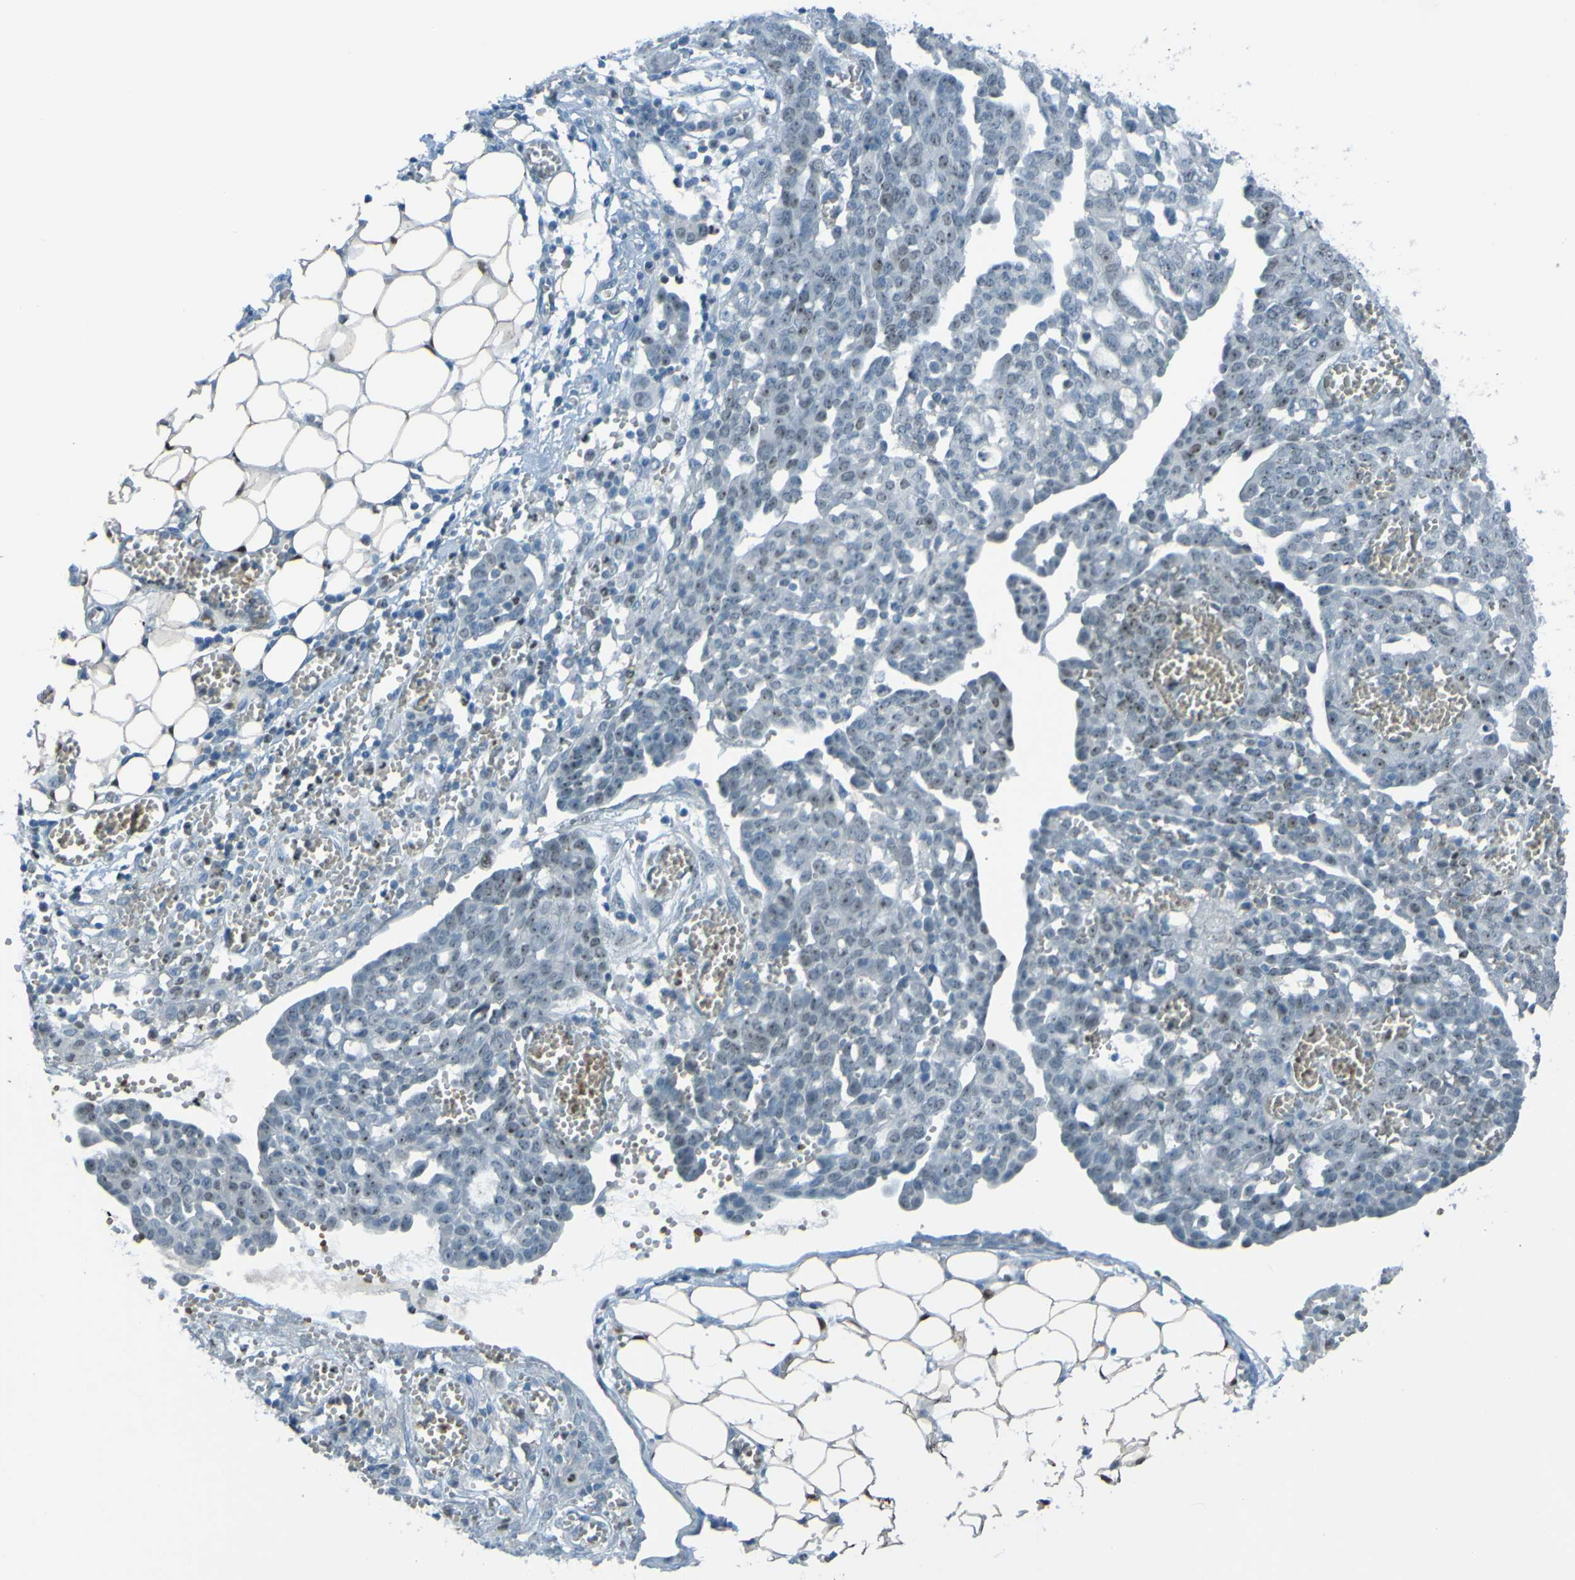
{"staining": {"intensity": "negative", "quantity": "none", "location": "none"}, "tissue": "ovarian cancer", "cell_type": "Tumor cells", "image_type": "cancer", "snomed": [{"axis": "morphology", "description": "Cystadenocarcinoma, serous, NOS"}, {"axis": "topography", "description": "Soft tissue"}, {"axis": "topography", "description": "Ovary"}], "caption": "Tumor cells are negative for protein expression in human ovarian cancer (serous cystadenocarcinoma).", "gene": "USP36", "patient": {"sex": "female", "age": 57}}